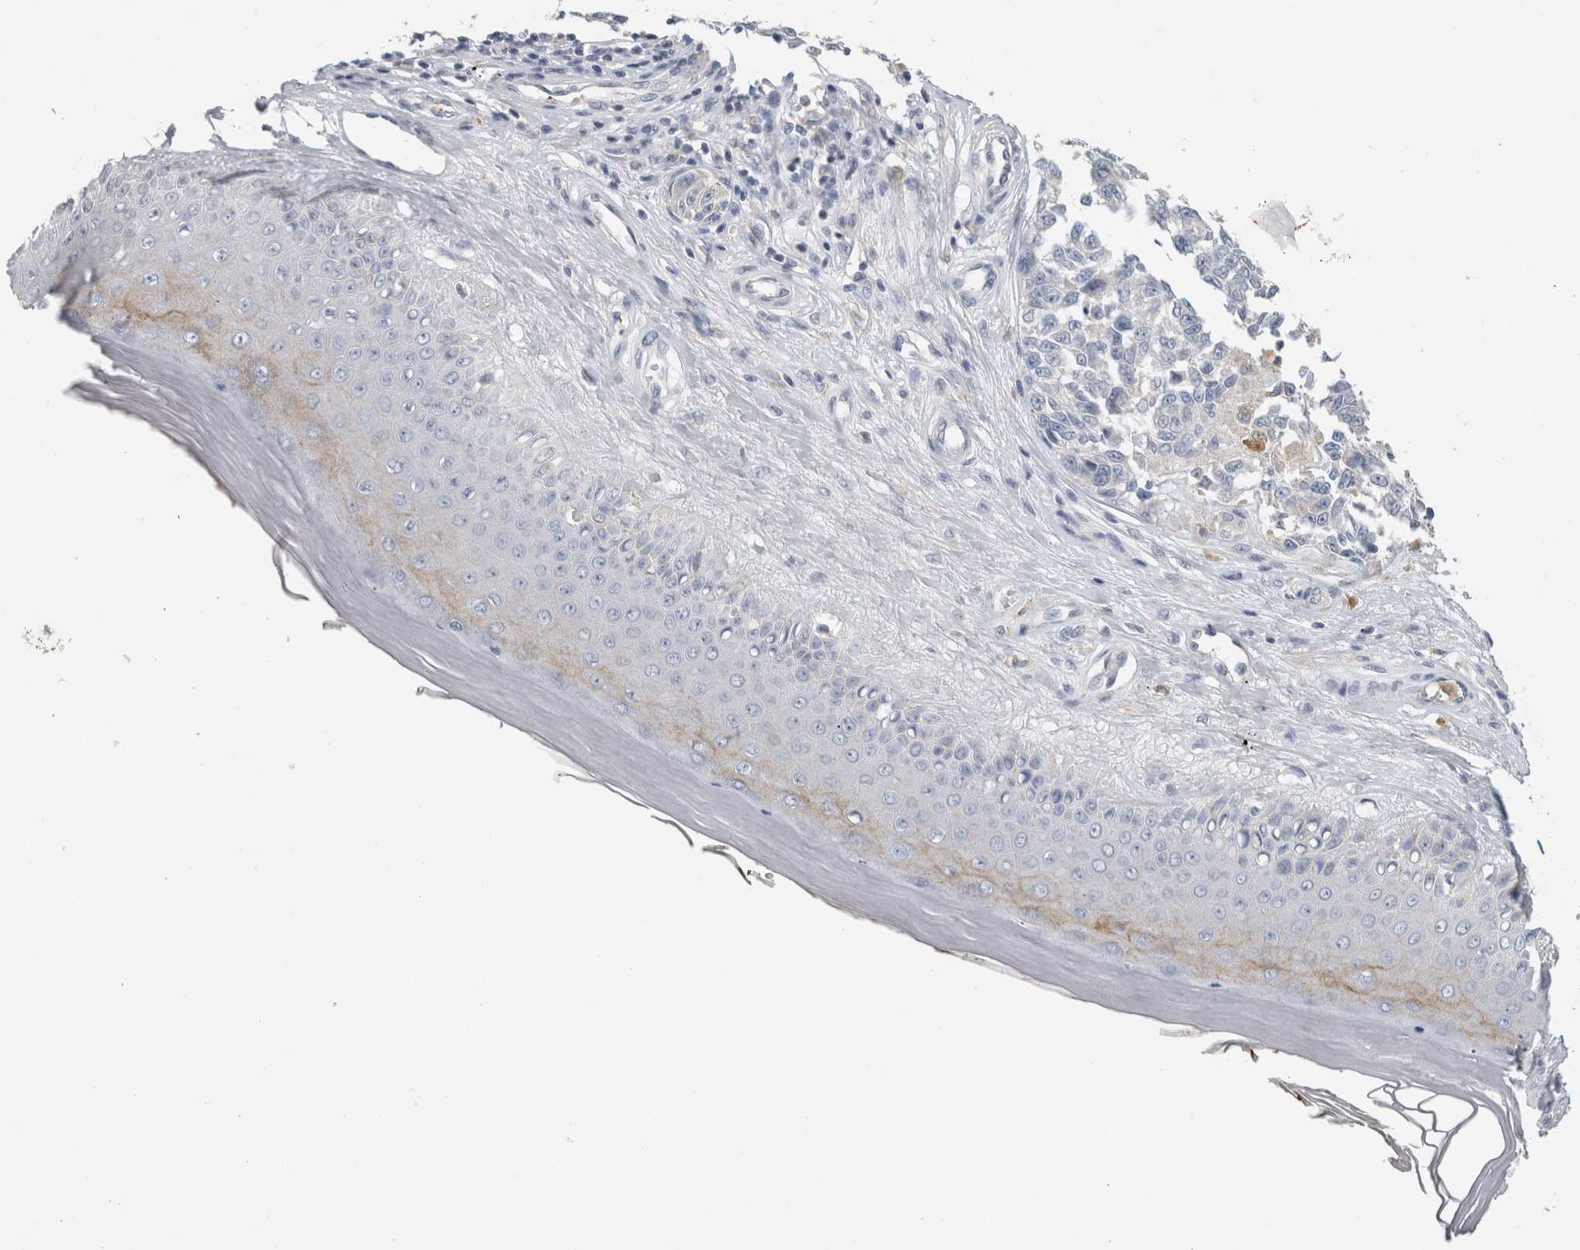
{"staining": {"intensity": "negative", "quantity": "none", "location": "none"}, "tissue": "melanoma", "cell_type": "Tumor cells", "image_type": "cancer", "snomed": [{"axis": "morphology", "description": "Malignant melanoma, NOS"}, {"axis": "topography", "description": "Skin"}], "caption": "An IHC micrograph of melanoma is shown. There is no staining in tumor cells of melanoma.", "gene": "CD36", "patient": {"sex": "female", "age": 64}}